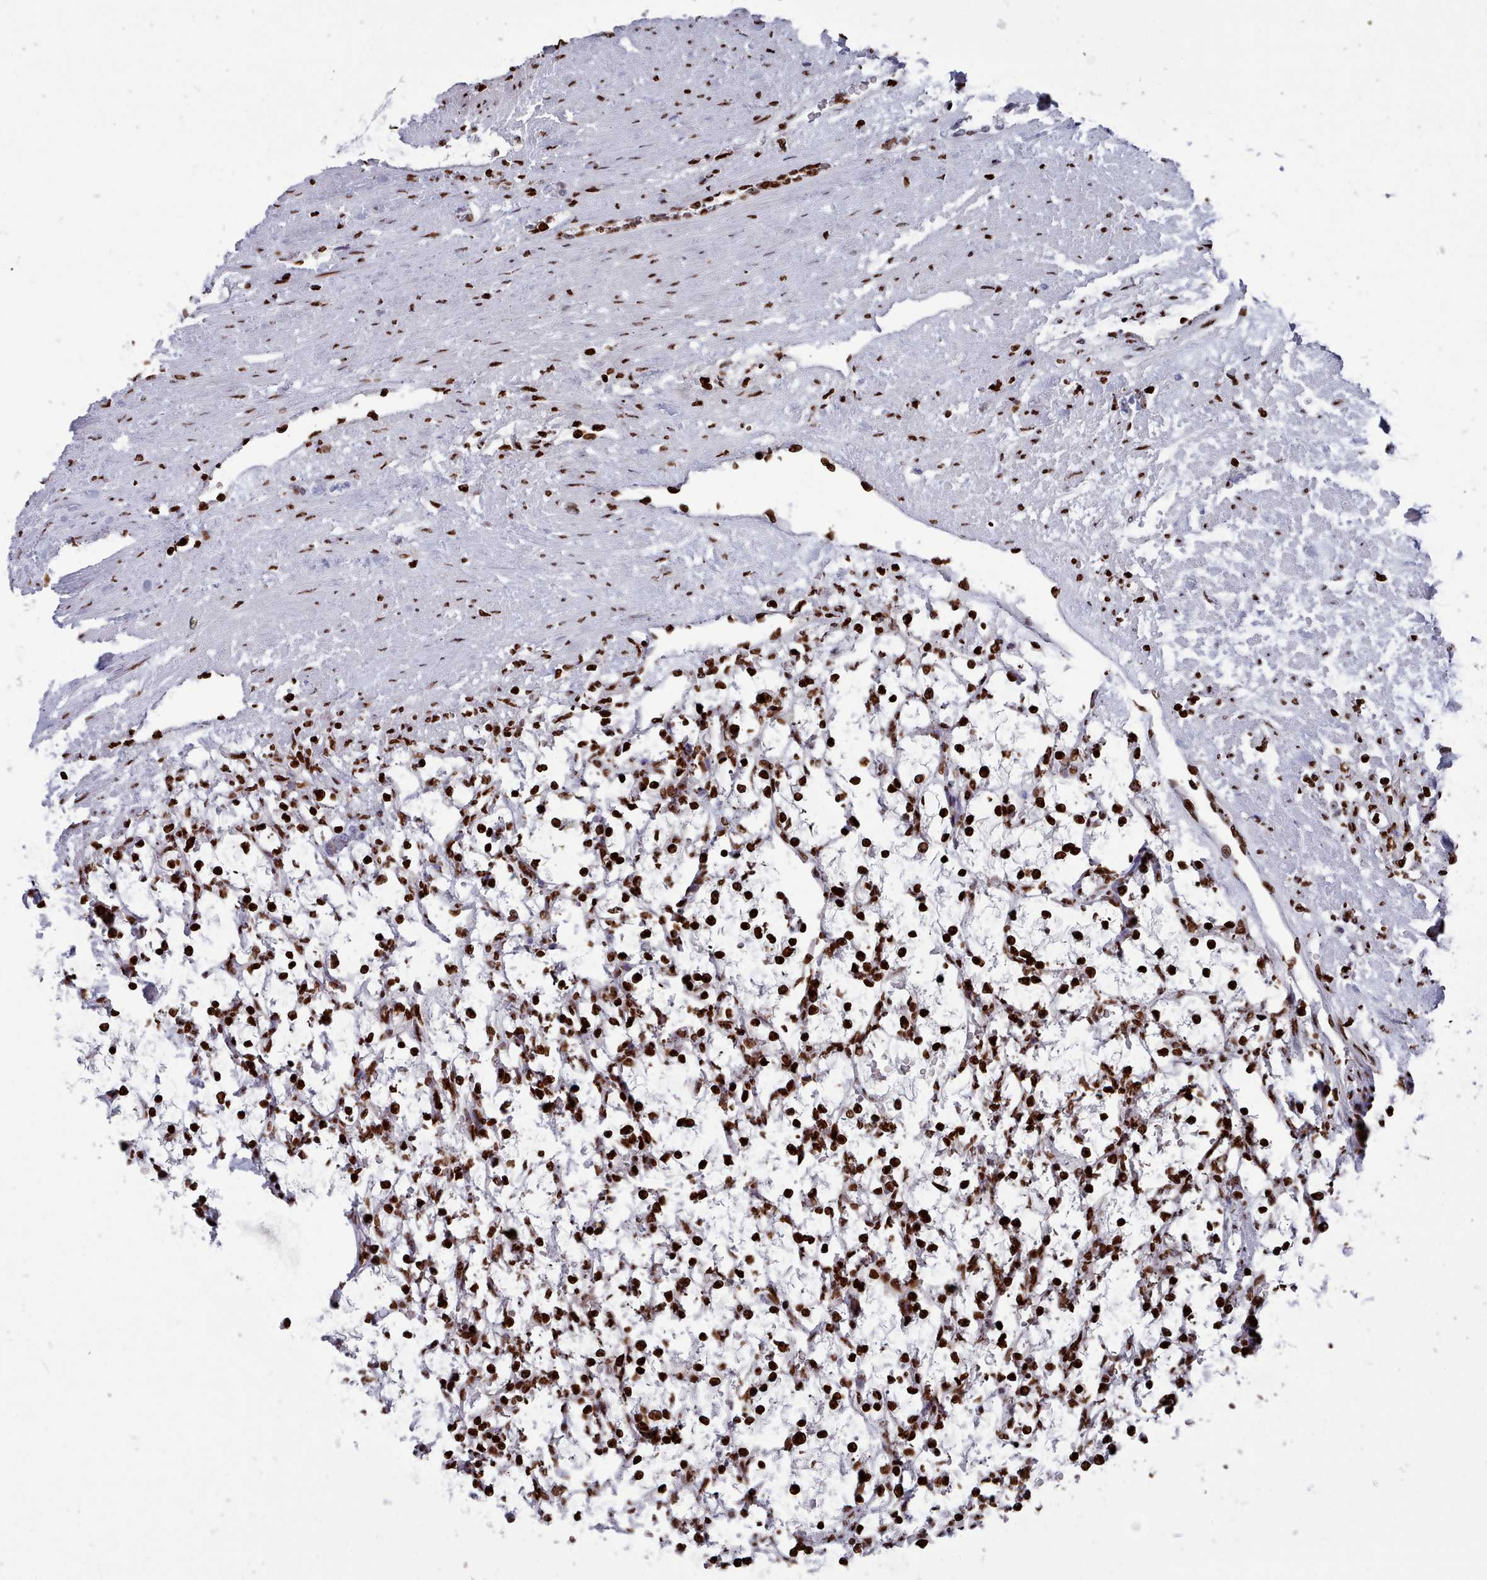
{"staining": {"intensity": "strong", "quantity": ">75%", "location": "nuclear"}, "tissue": "renal cancer", "cell_type": "Tumor cells", "image_type": "cancer", "snomed": [{"axis": "morphology", "description": "Adenocarcinoma, NOS"}, {"axis": "topography", "description": "Kidney"}], "caption": "Adenocarcinoma (renal) was stained to show a protein in brown. There is high levels of strong nuclear positivity in about >75% of tumor cells. Immunohistochemistry (ihc) stains the protein of interest in brown and the nuclei are stained blue.", "gene": "PCDHB12", "patient": {"sex": "female", "age": 69}}